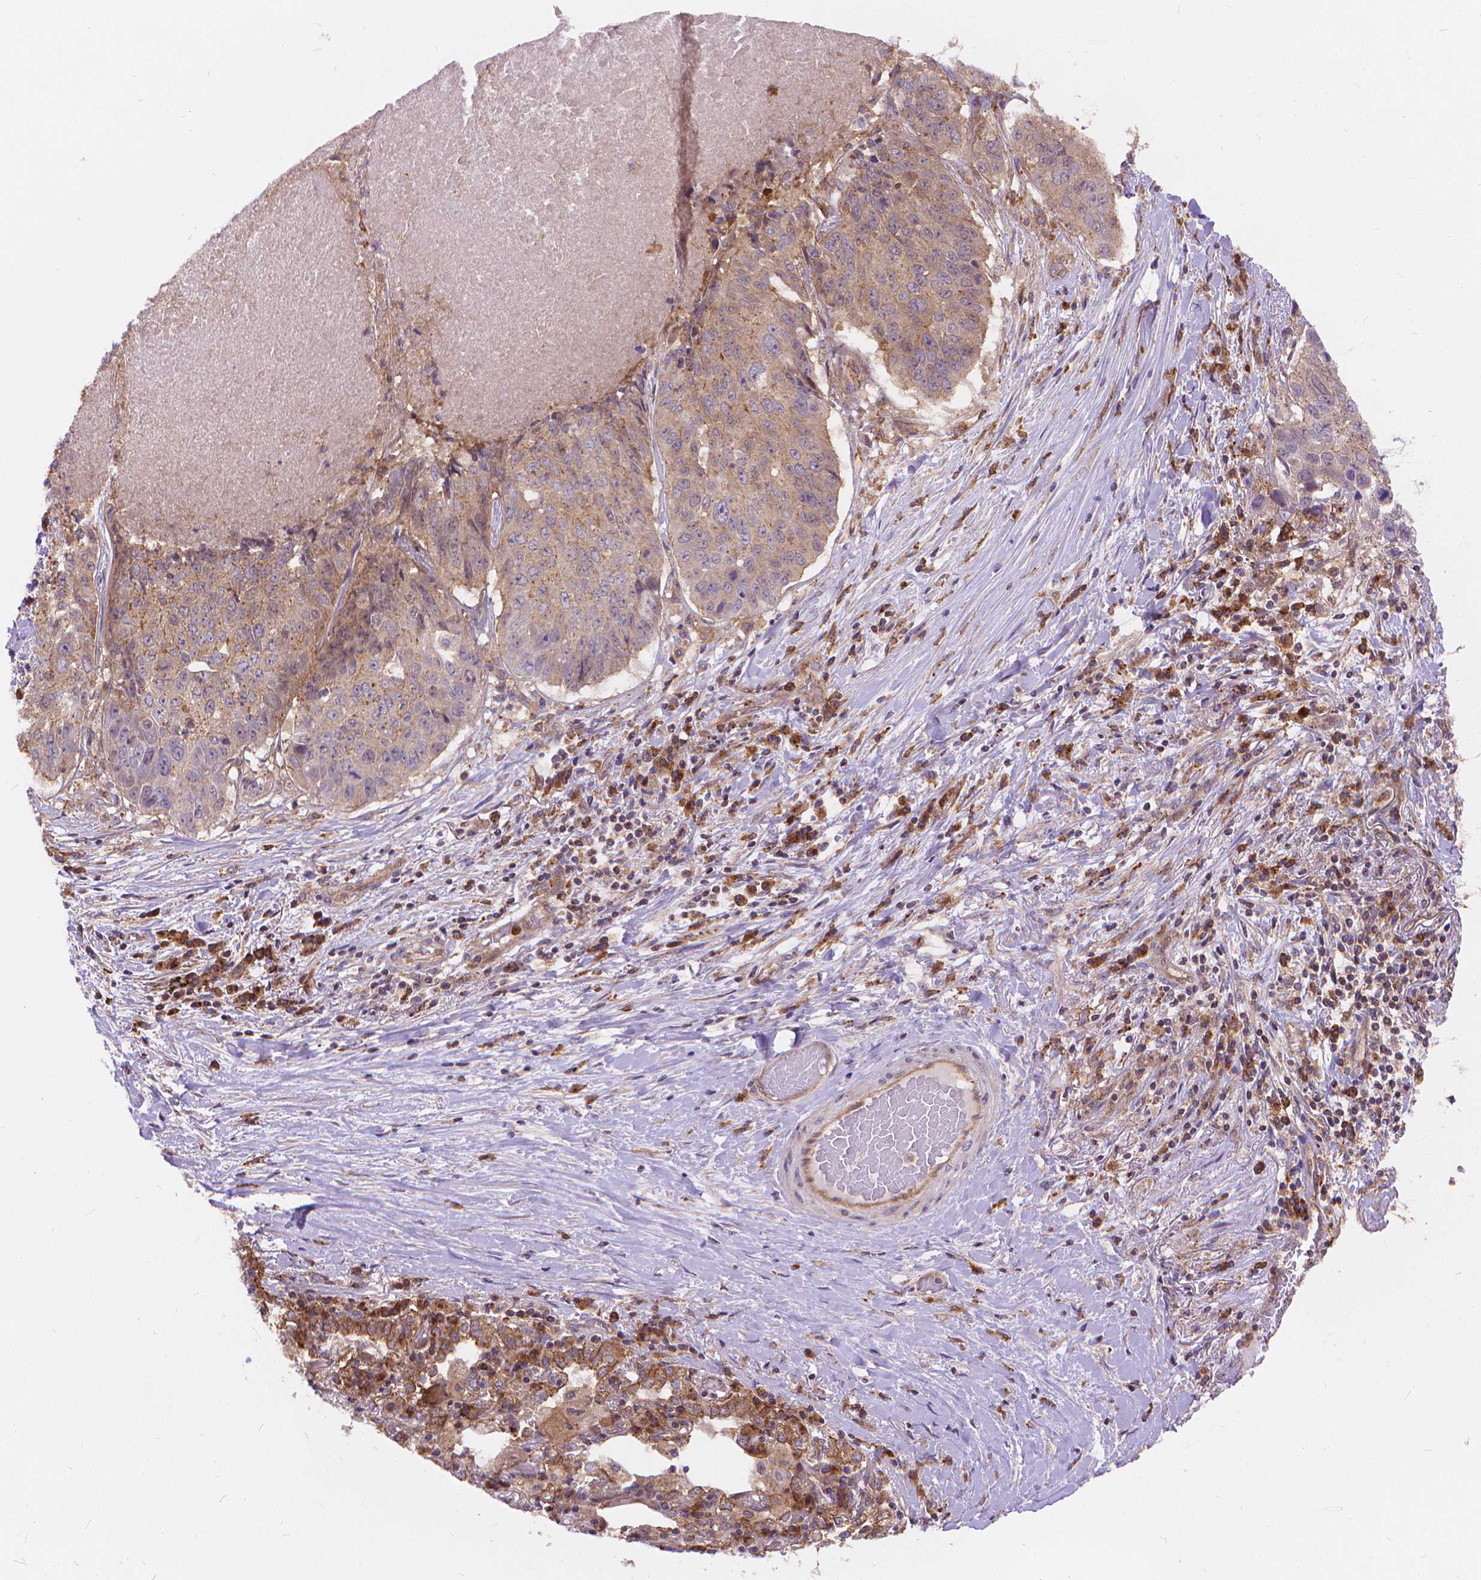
{"staining": {"intensity": "weak", "quantity": ">75%", "location": "cytoplasmic/membranous"}, "tissue": "lung cancer", "cell_type": "Tumor cells", "image_type": "cancer", "snomed": [{"axis": "morphology", "description": "Normal tissue, NOS"}, {"axis": "morphology", "description": "Squamous cell carcinoma, NOS"}, {"axis": "topography", "description": "Bronchus"}, {"axis": "topography", "description": "Lung"}], "caption": "DAB immunohistochemical staining of lung cancer (squamous cell carcinoma) demonstrates weak cytoplasmic/membranous protein positivity in approximately >75% of tumor cells.", "gene": "ARAP1", "patient": {"sex": "male", "age": 64}}